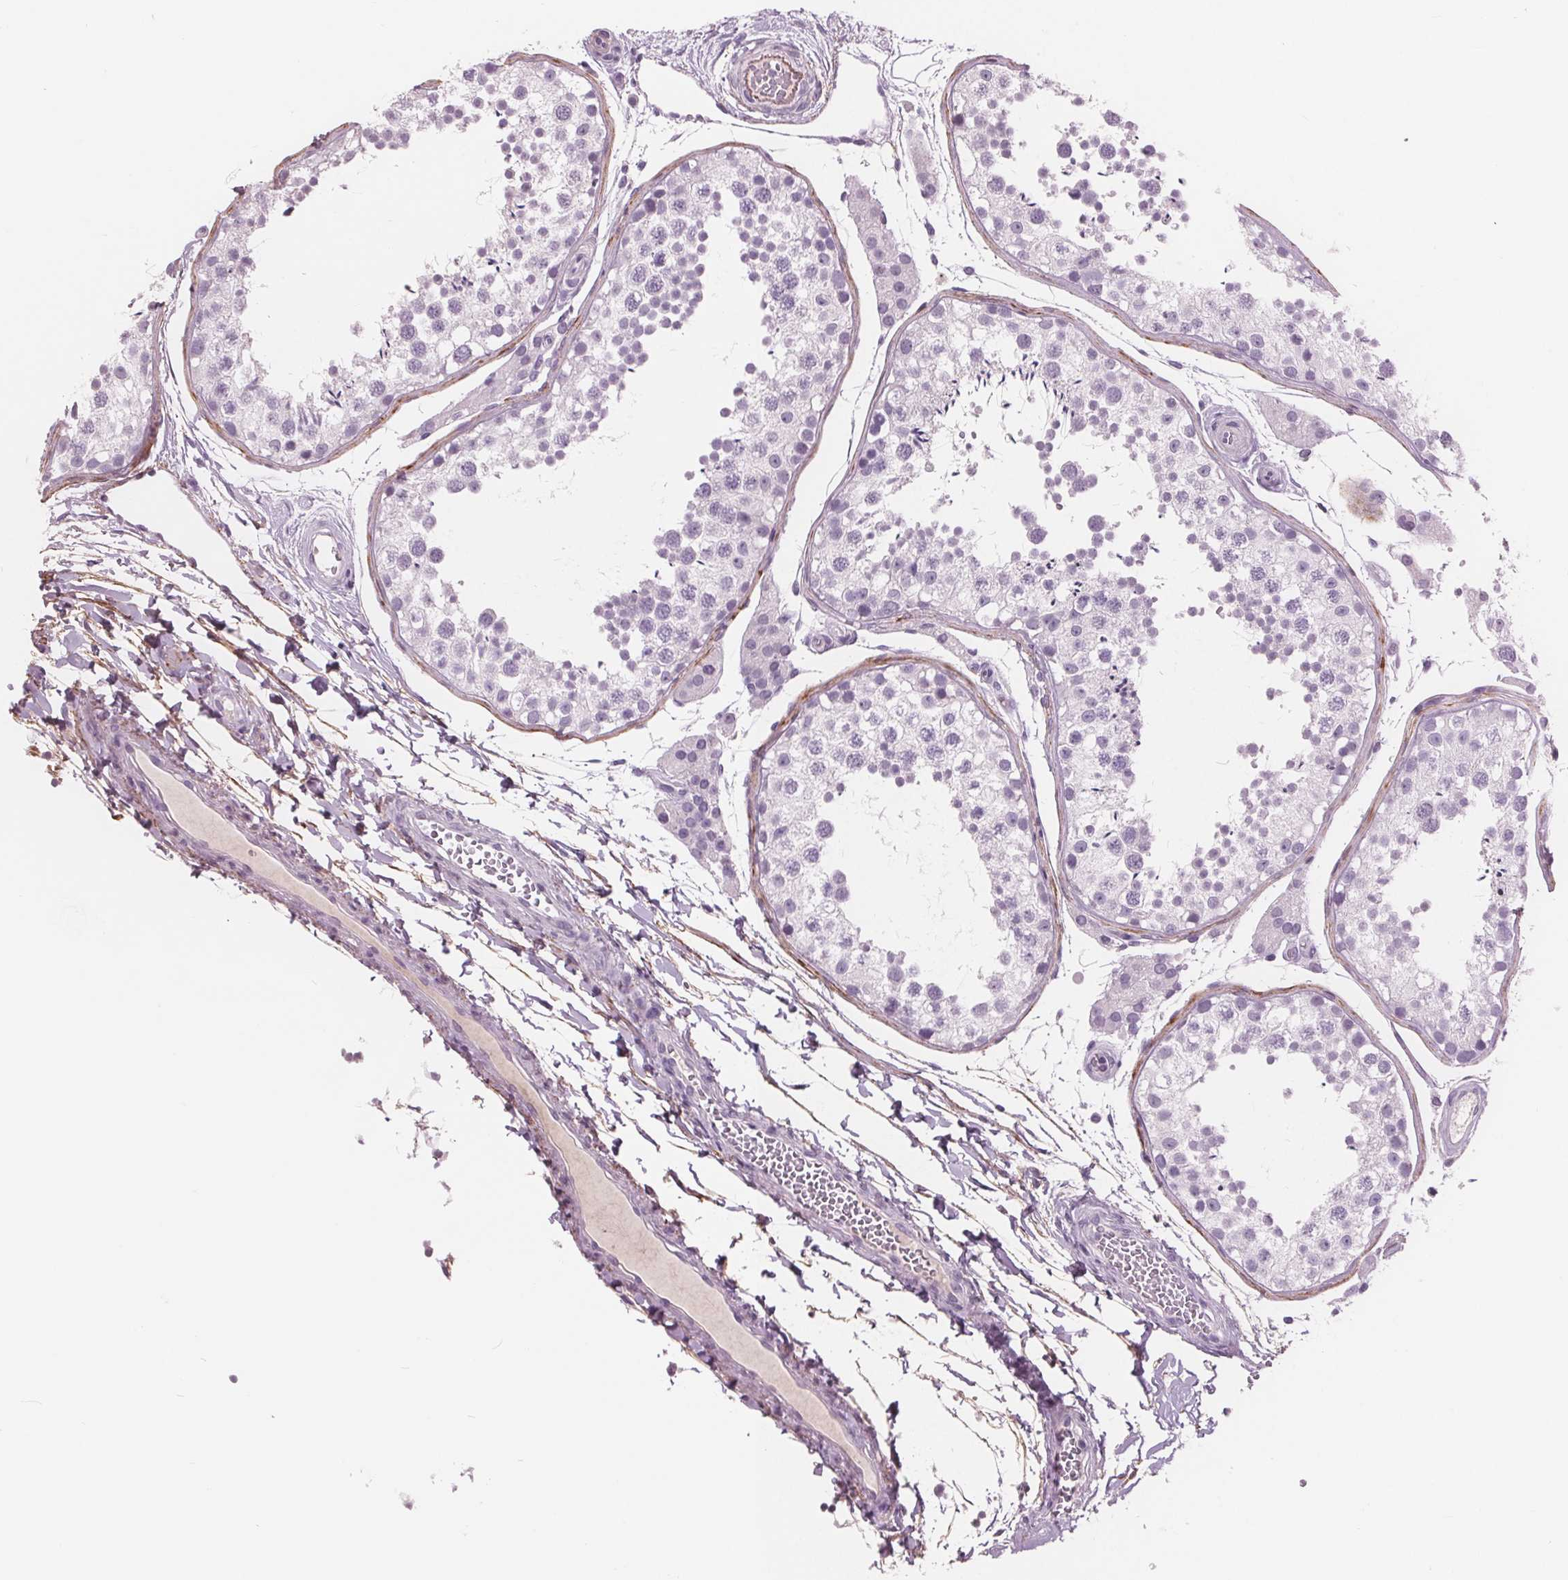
{"staining": {"intensity": "negative", "quantity": "none", "location": "none"}, "tissue": "testis", "cell_type": "Cells in seminiferous ducts", "image_type": "normal", "snomed": [{"axis": "morphology", "description": "Normal tissue, NOS"}, {"axis": "topography", "description": "Testis"}], "caption": "Immunohistochemistry image of unremarkable testis: testis stained with DAB (3,3'-diaminobenzidine) demonstrates no significant protein positivity in cells in seminiferous ducts.", "gene": "AMBP", "patient": {"sex": "male", "age": 29}}